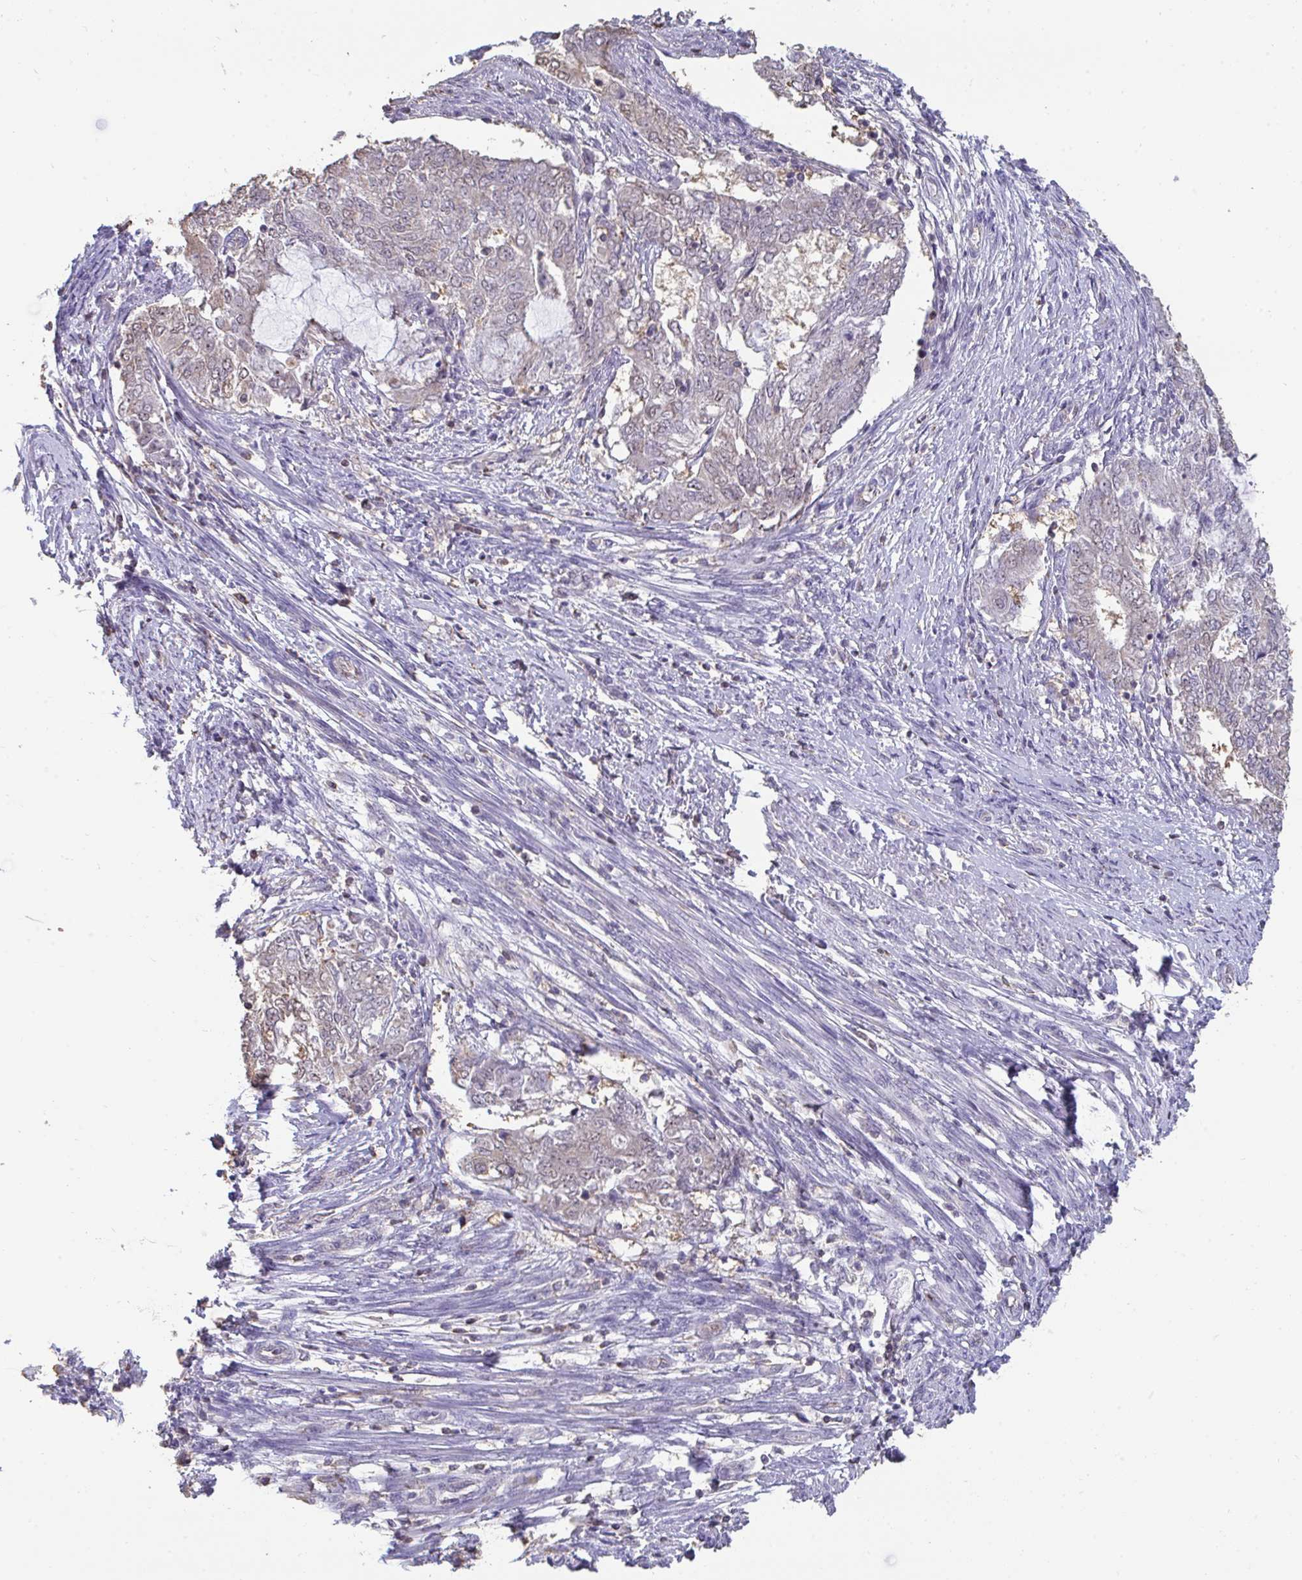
{"staining": {"intensity": "negative", "quantity": "none", "location": "none"}, "tissue": "endometrial cancer", "cell_type": "Tumor cells", "image_type": "cancer", "snomed": [{"axis": "morphology", "description": "Adenocarcinoma, NOS"}, {"axis": "topography", "description": "Endometrium"}], "caption": "Immunohistochemistry (IHC) of adenocarcinoma (endometrial) displays no staining in tumor cells.", "gene": "SENP3", "patient": {"sex": "female", "age": 62}}